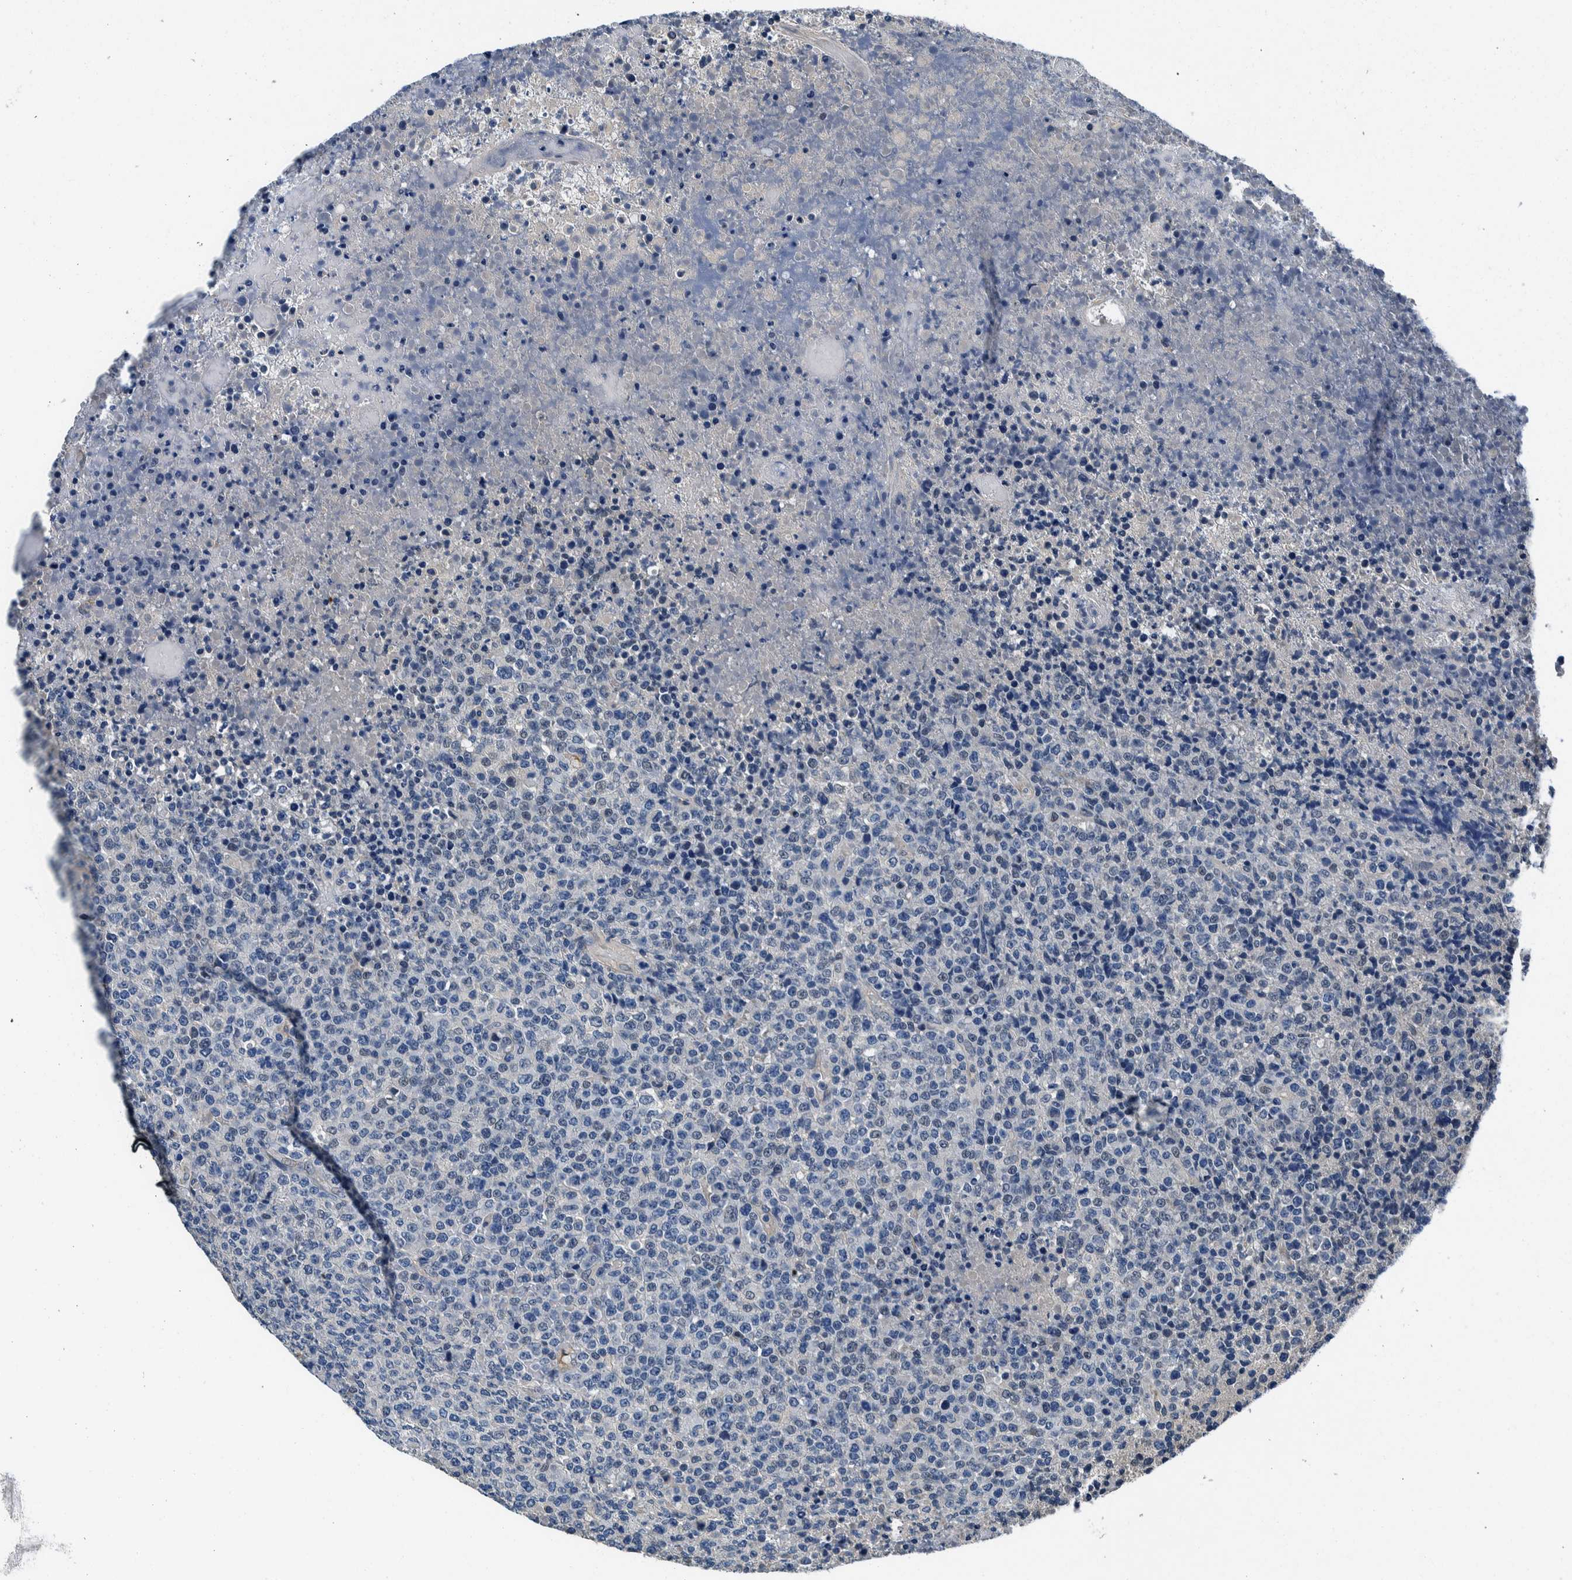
{"staining": {"intensity": "negative", "quantity": "none", "location": "none"}, "tissue": "lymphoma", "cell_type": "Tumor cells", "image_type": "cancer", "snomed": [{"axis": "morphology", "description": "Malignant lymphoma, non-Hodgkin's type, High grade"}, {"axis": "topography", "description": "Lymph node"}], "caption": "Tumor cells are negative for brown protein staining in lymphoma. (DAB (3,3'-diaminobenzidine) immunohistochemistry with hematoxylin counter stain).", "gene": "NIBAN2", "patient": {"sex": "male", "age": 13}}